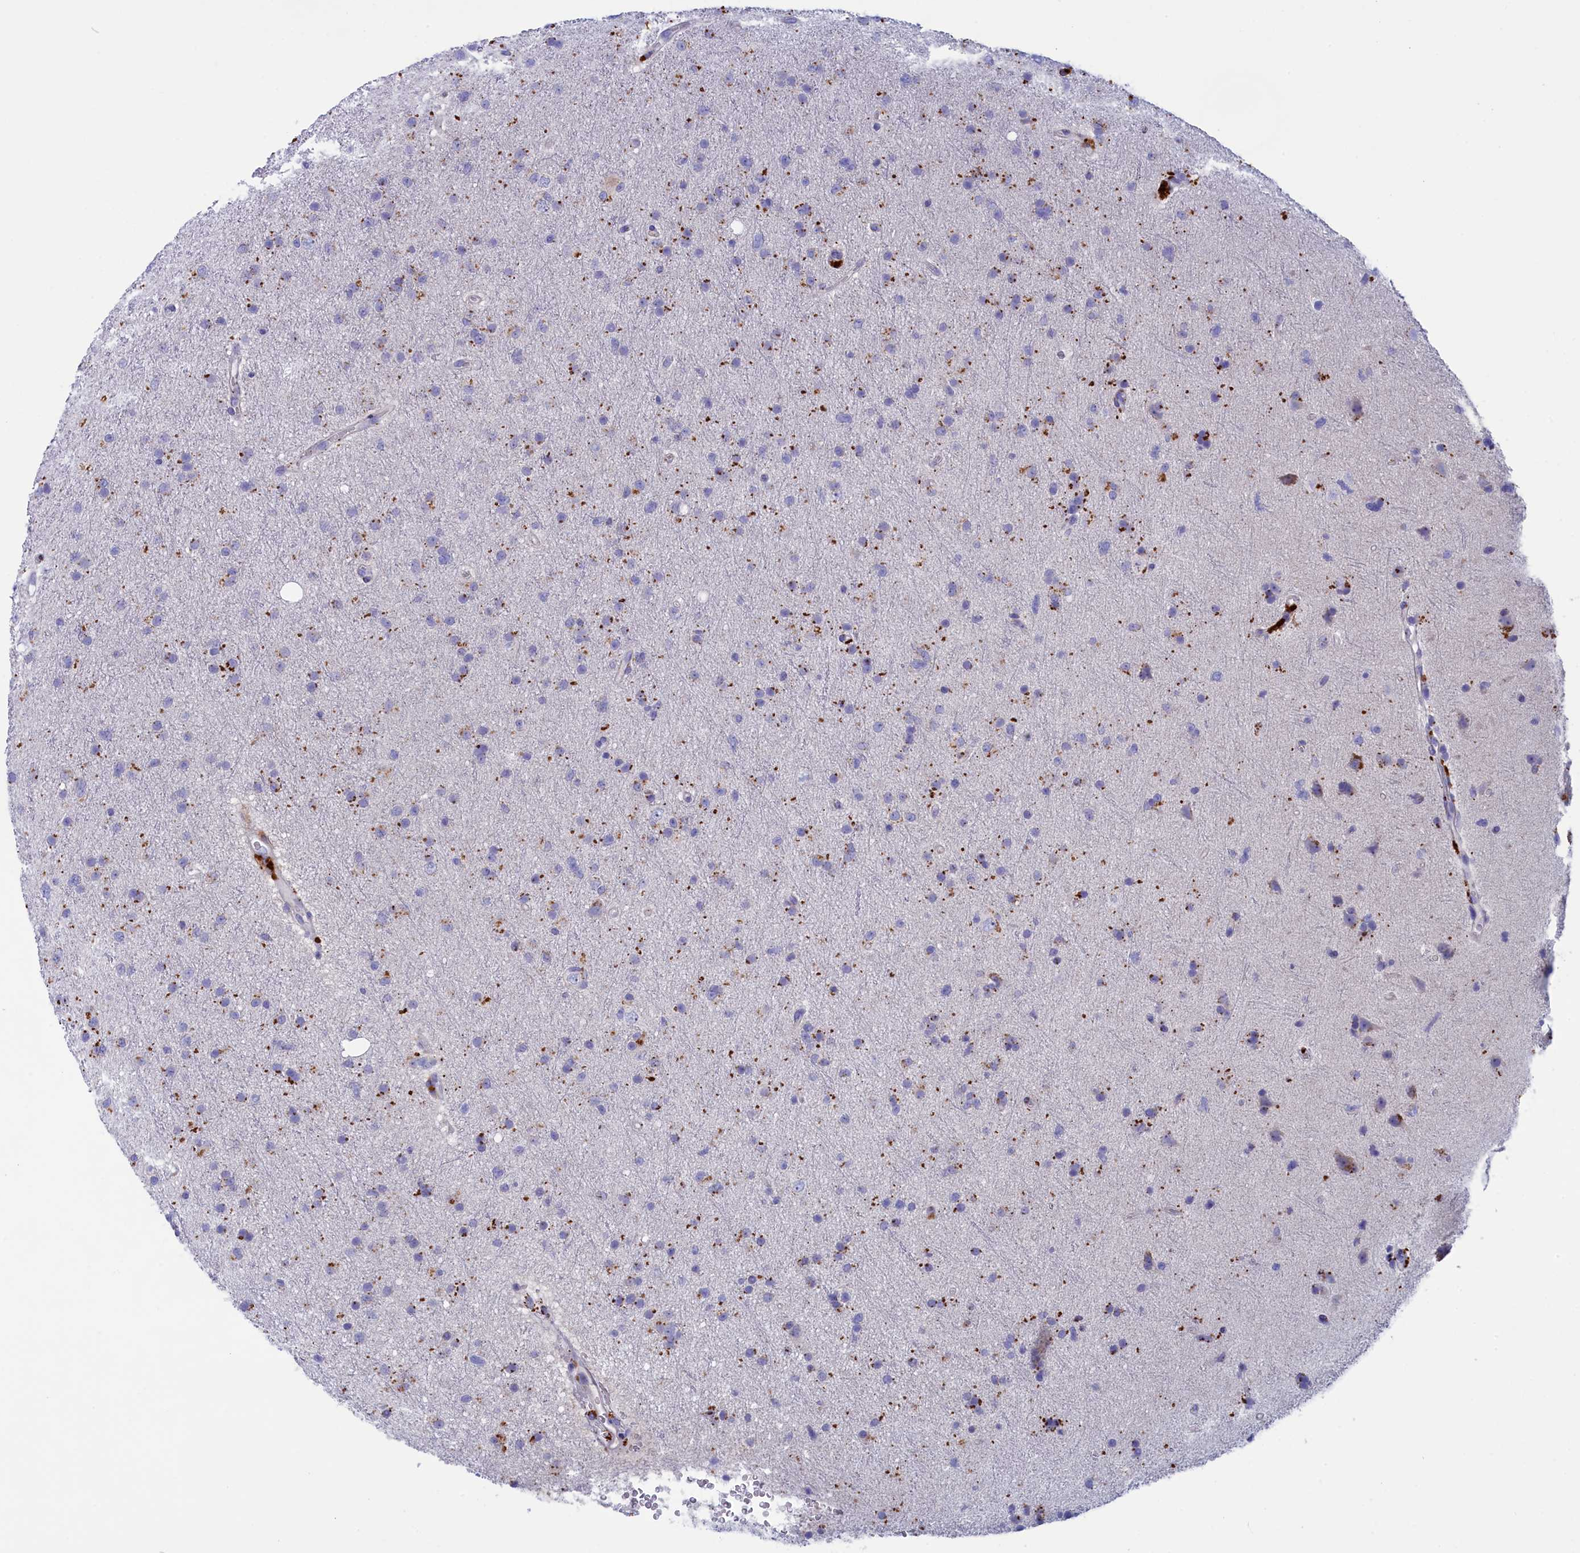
{"staining": {"intensity": "negative", "quantity": "none", "location": "none"}, "tissue": "glioma", "cell_type": "Tumor cells", "image_type": "cancer", "snomed": [{"axis": "morphology", "description": "Glioma, malignant, Low grade"}, {"axis": "topography", "description": "Cerebral cortex"}], "caption": "Immunohistochemical staining of human glioma reveals no significant staining in tumor cells.", "gene": "WDR6", "patient": {"sex": "female", "age": 39}}